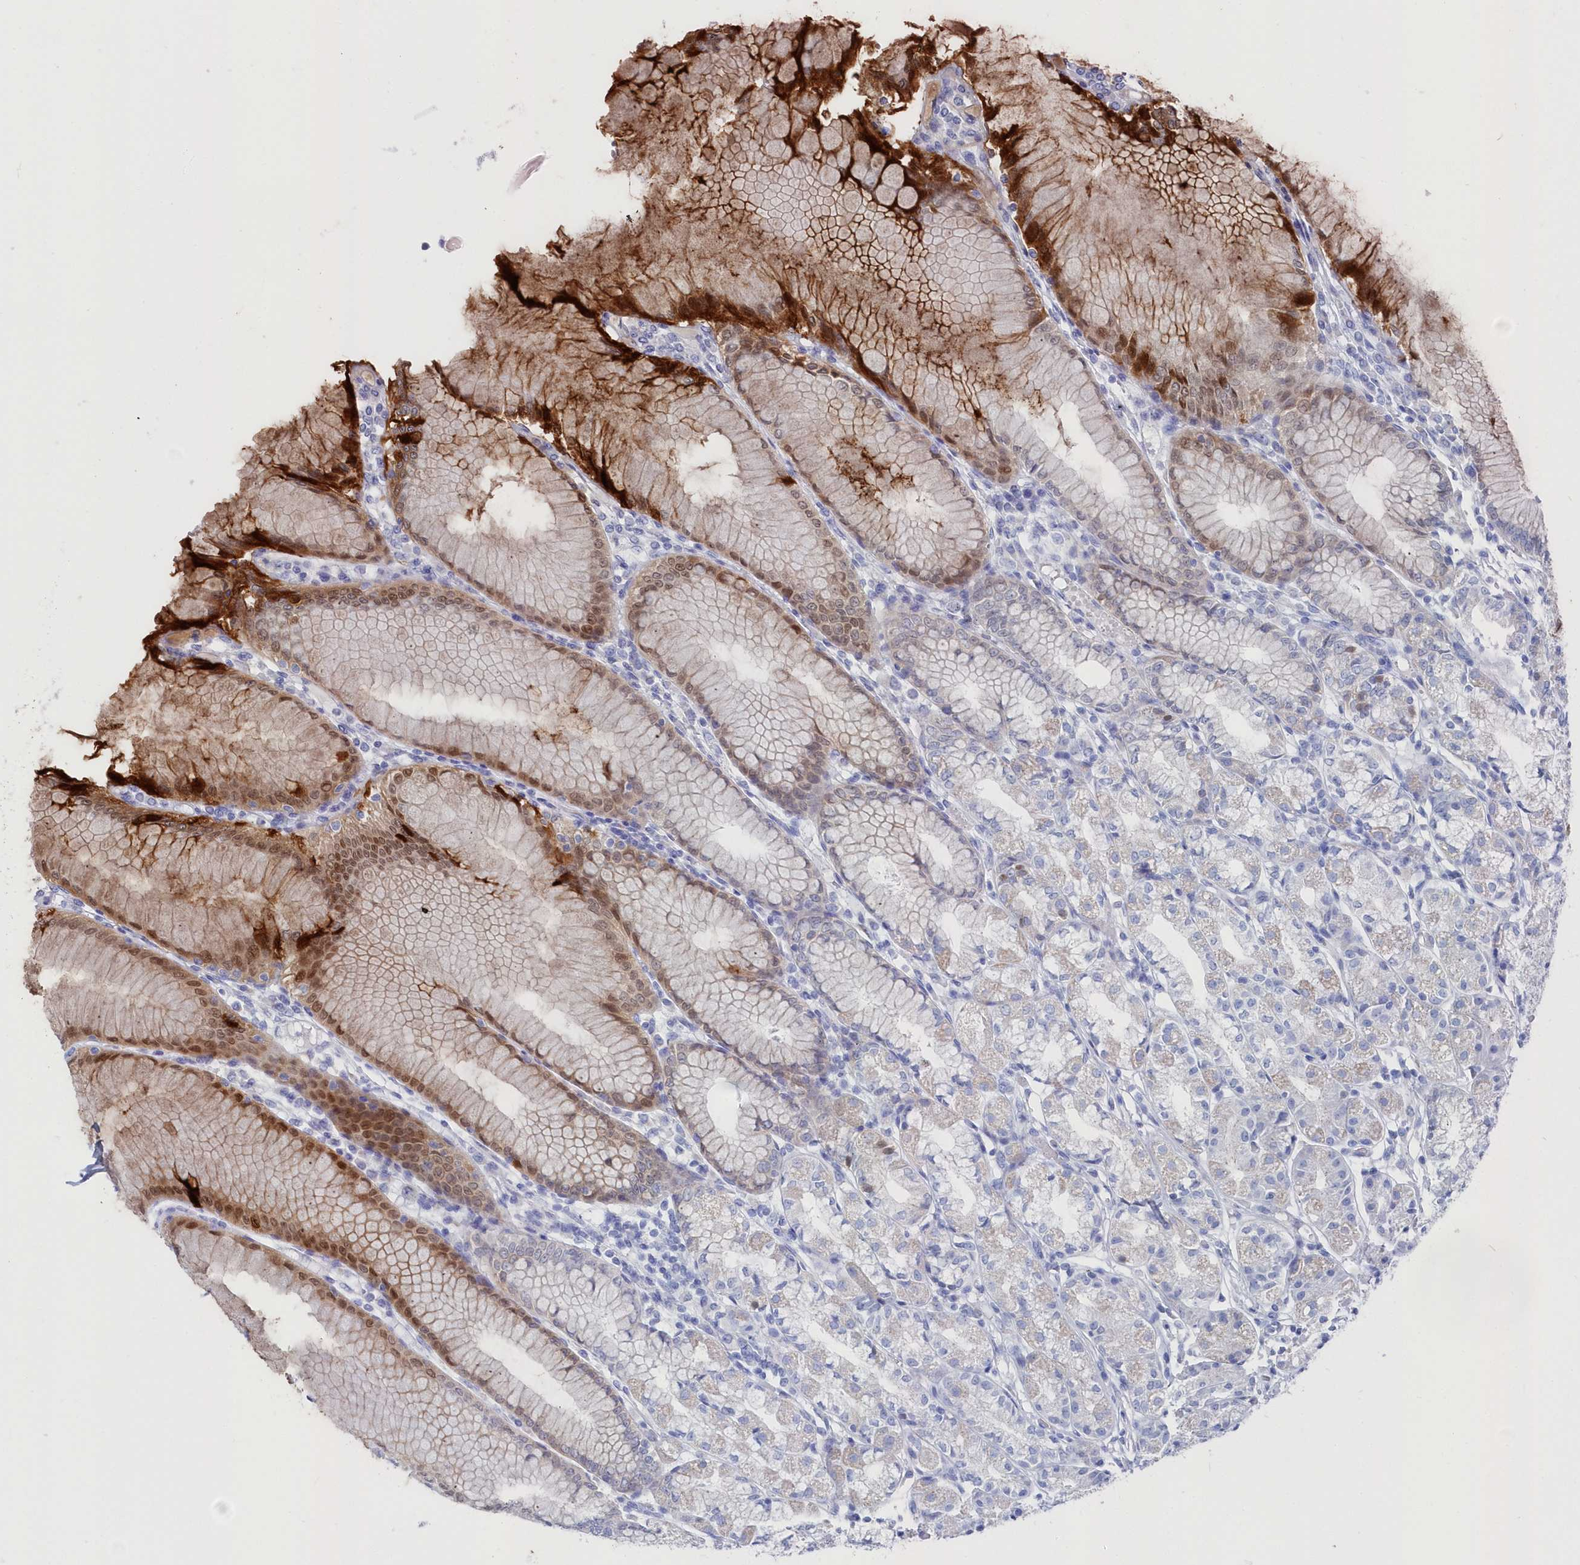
{"staining": {"intensity": "strong", "quantity": "25%-75%", "location": "cytoplasmic/membranous"}, "tissue": "stomach", "cell_type": "Glandular cells", "image_type": "normal", "snomed": [{"axis": "morphology", "description": "Normal tissue, NOS"}, {"axis": "topography", "description": "Stomach"}], "caption": "The photomicrograph displays staining of unremarkable stomach, revealing strong cytoplasmic/membranous protein staining (brown color) within glandular cells.", "gene": "CSNK1G2", "patient": {"sex": "female", "age": 57}}